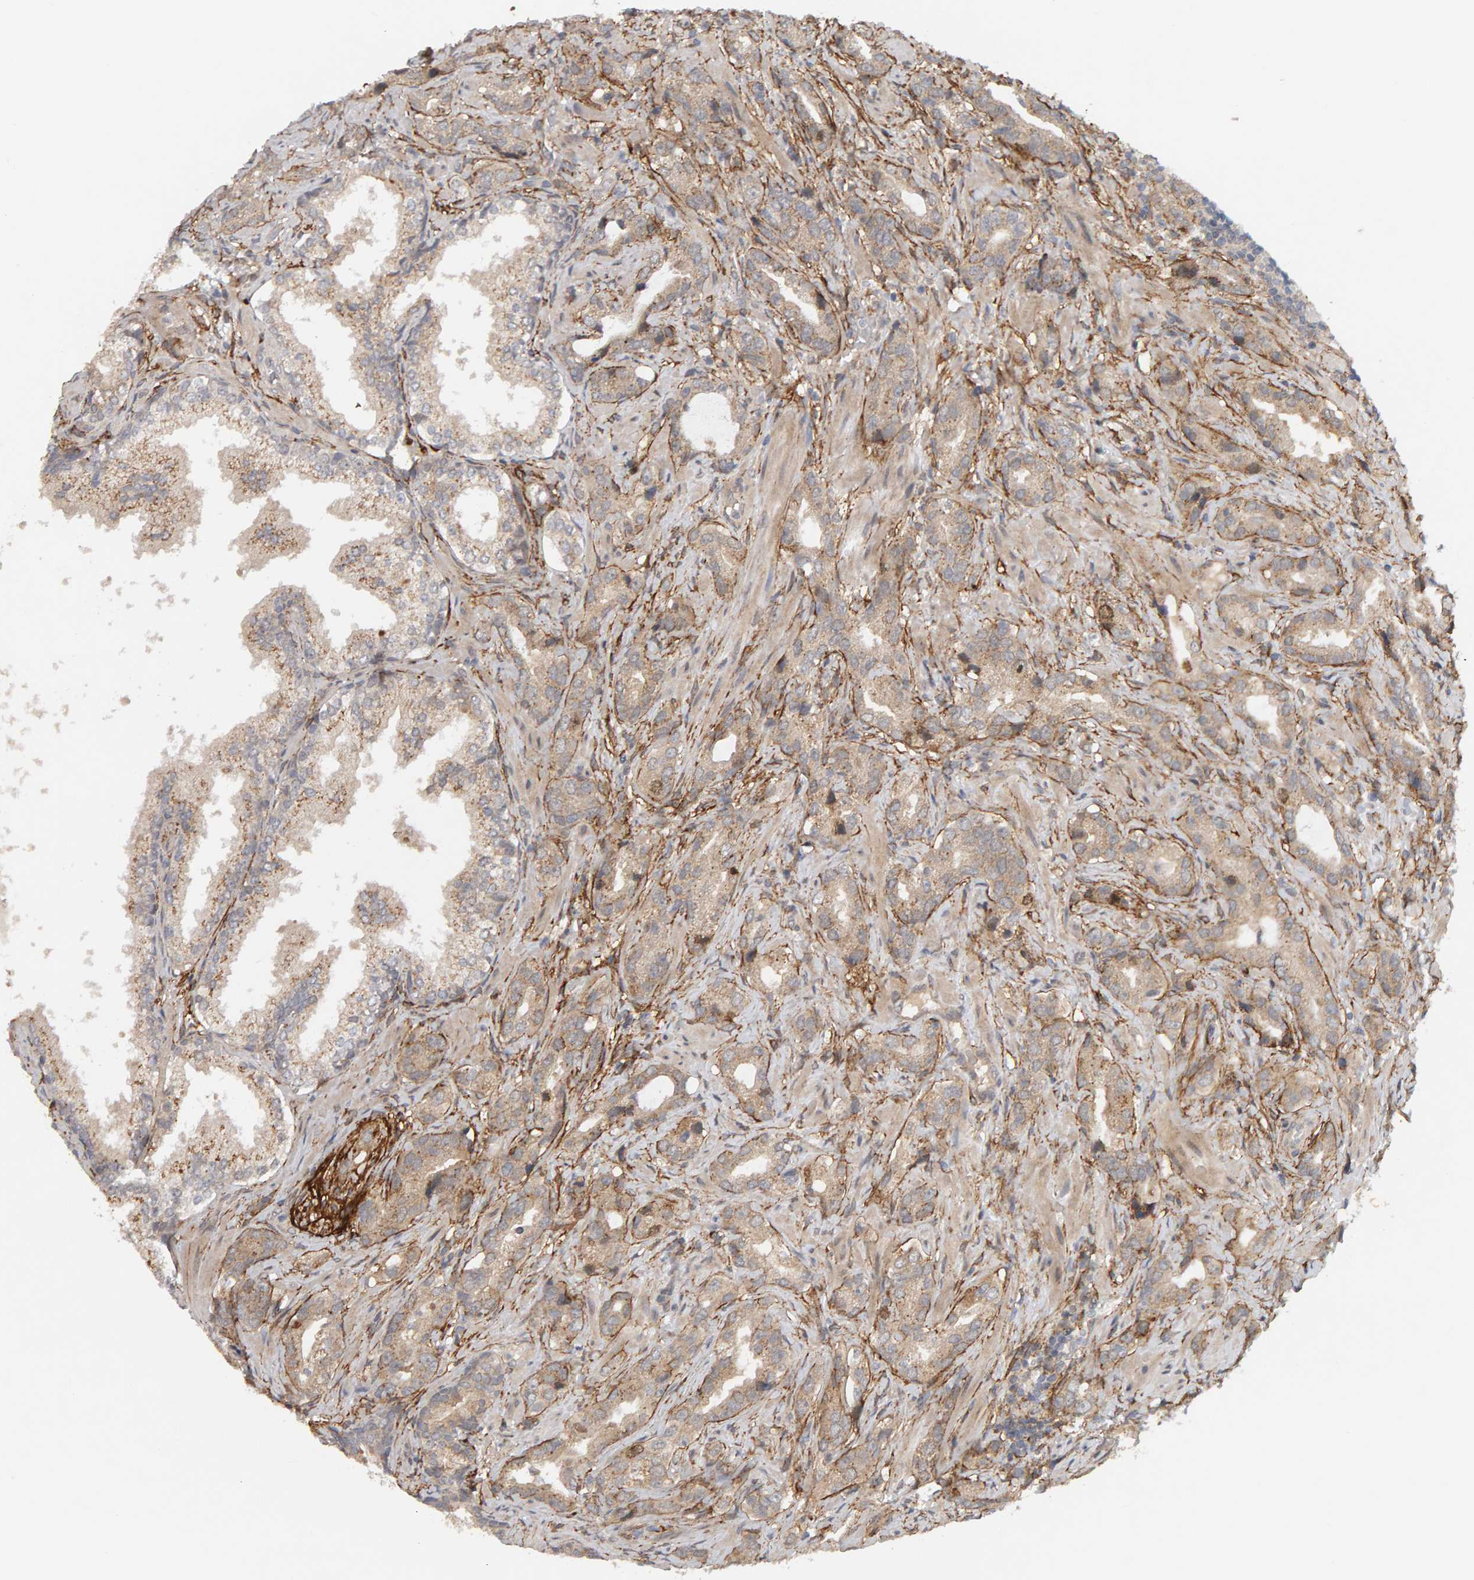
{"staining": {"intensity": "weak", "quantity": "25%-75%", "location": "cytoplasmic/membranous"}, "tissue": "prostate cancer", "cell_type": "Tumor cells", "image_type": "cancer", "snomed": [{"axis": "morphology", "description": "Adenocarcinoma, High grade"}, {"axis": "topography", "description": "Prostate"}], "caption": "IHC of high-grade adenocarcinoma (prostate) shows low levels of weak cytoplasmic/membranous positivity in approximately 25%-75% of tumor cells.", "gene": "CDCA5", "patient": {"sex": "male", "age": 63}}